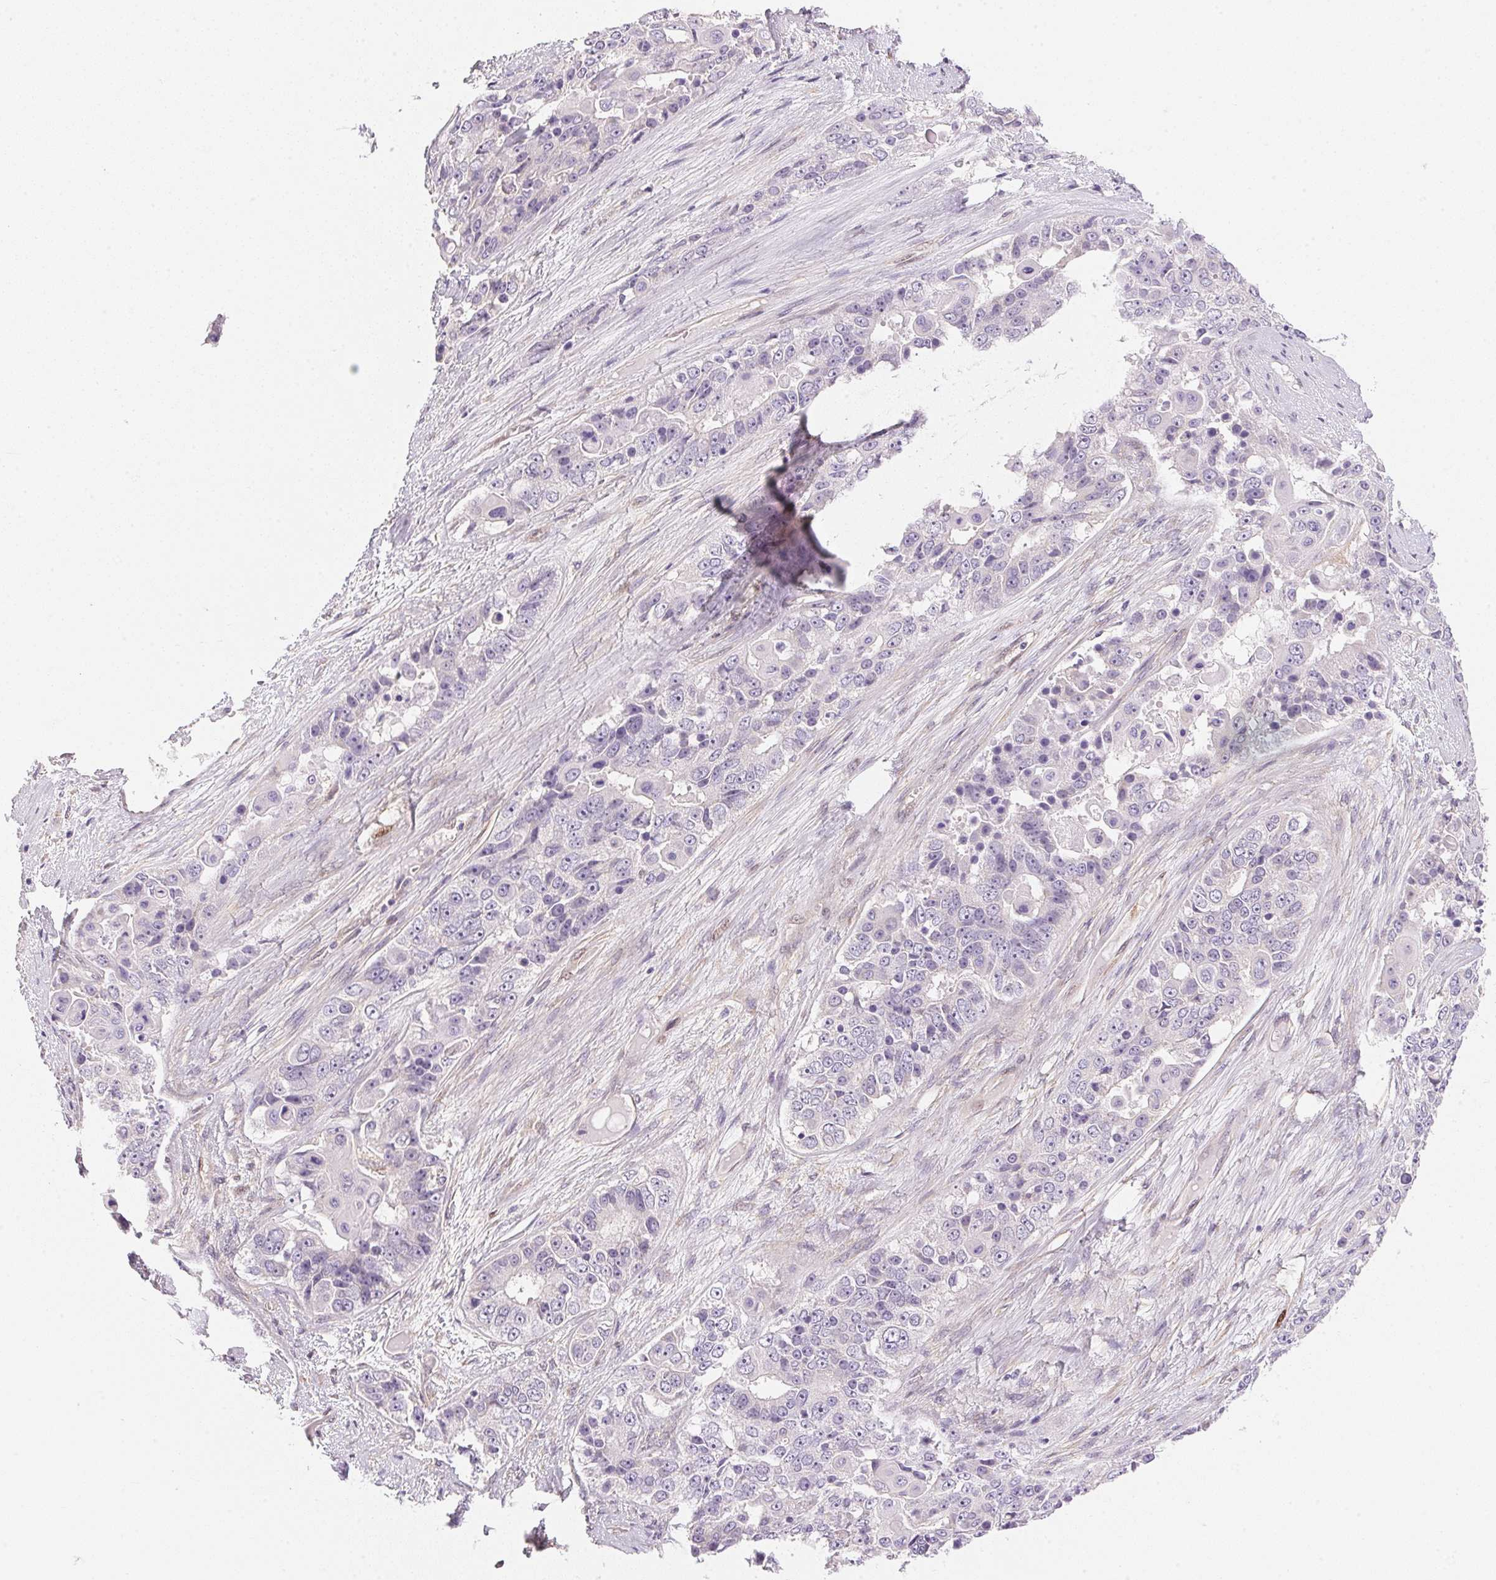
{"staining": {"intensity": "negative", "quantity": "none", "location": "none"}, "tissue": "ovarian cancer", "cell_type": "Tumor cells", "image_type": "cancer", "snomed": [{"axis": "morphology", "description": "Carcinoma, endometroid"}, {"axis": "topography", "description": "Ovary"}], "caption": "This is an immunohistochemistry micrograph of human ovarian endometroid carcinoma. There is no expression in tumor cells.", "gene": "SMTN", "patient": {"sex": "female", "age": 51}}